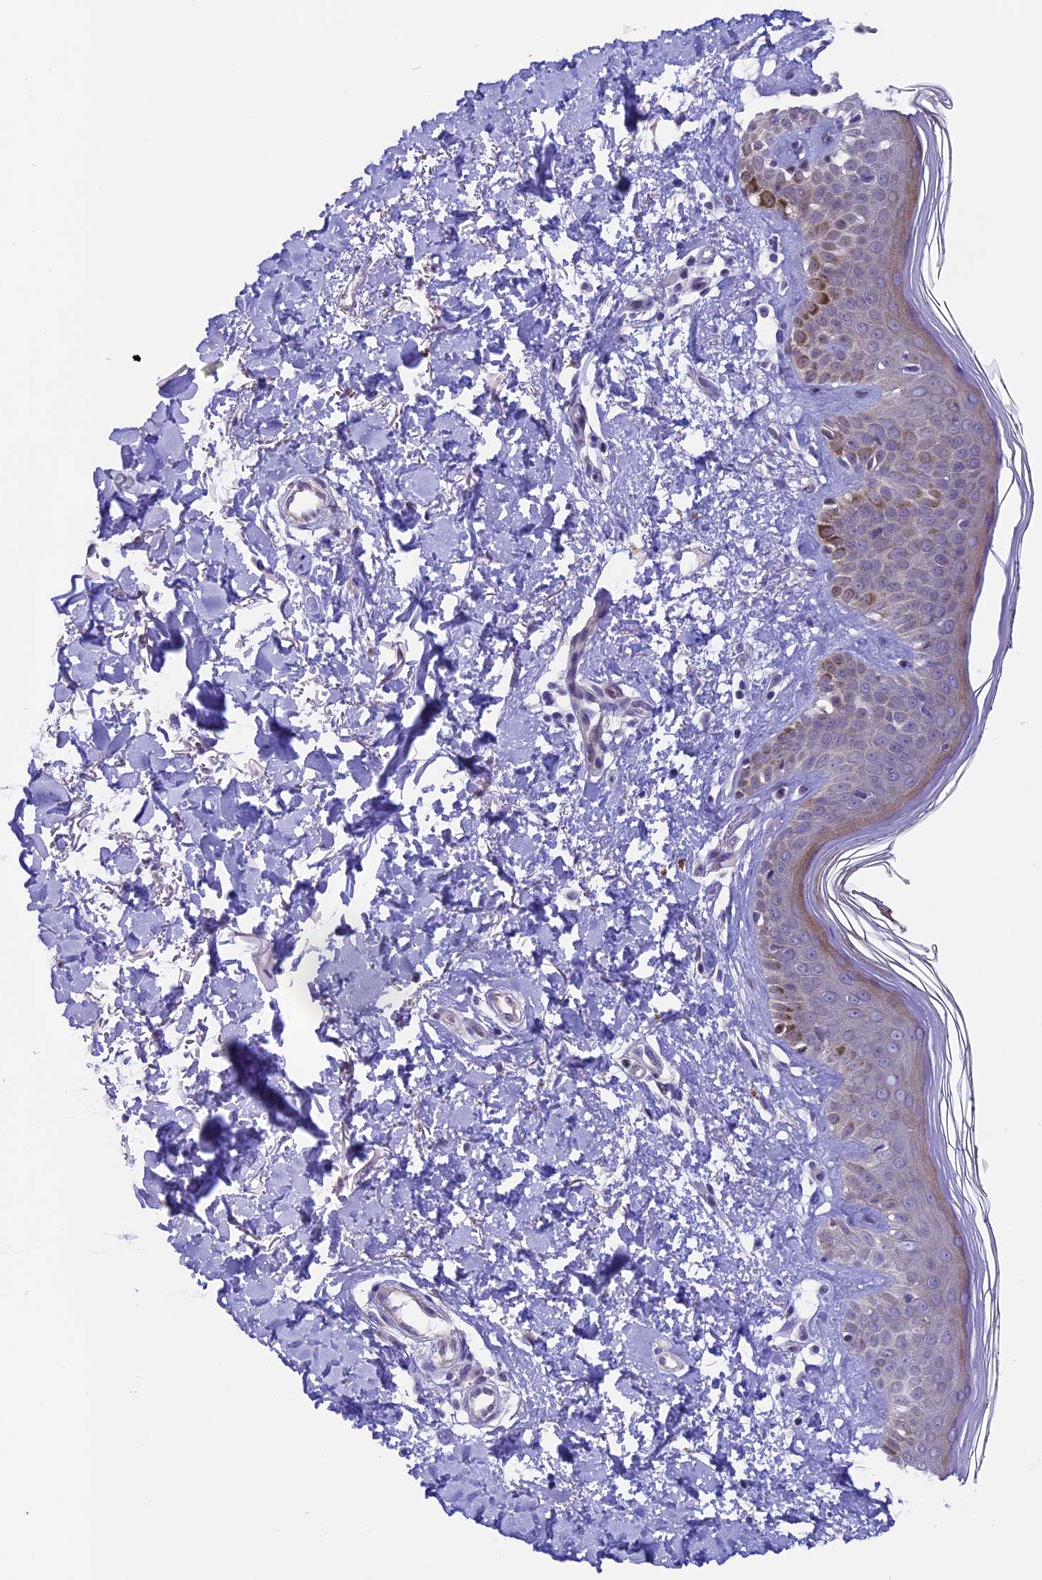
{"staining": {"intensity": "negative", "quantity": "none", "location": "none"}, "tissue": "skin", "cell_type": "Fibroblasts", "image_type": "normal", "snomed": [{"axis": "morphology", "description": "Normal tissue, NOS"}, {"axis": "topography", "description": "Skin"}], "caption": "Fibroblasts are negative for brown protein staining in benign skin.", "gene": "TMEM171", "patient": {"sex": "female", "age": 64}}